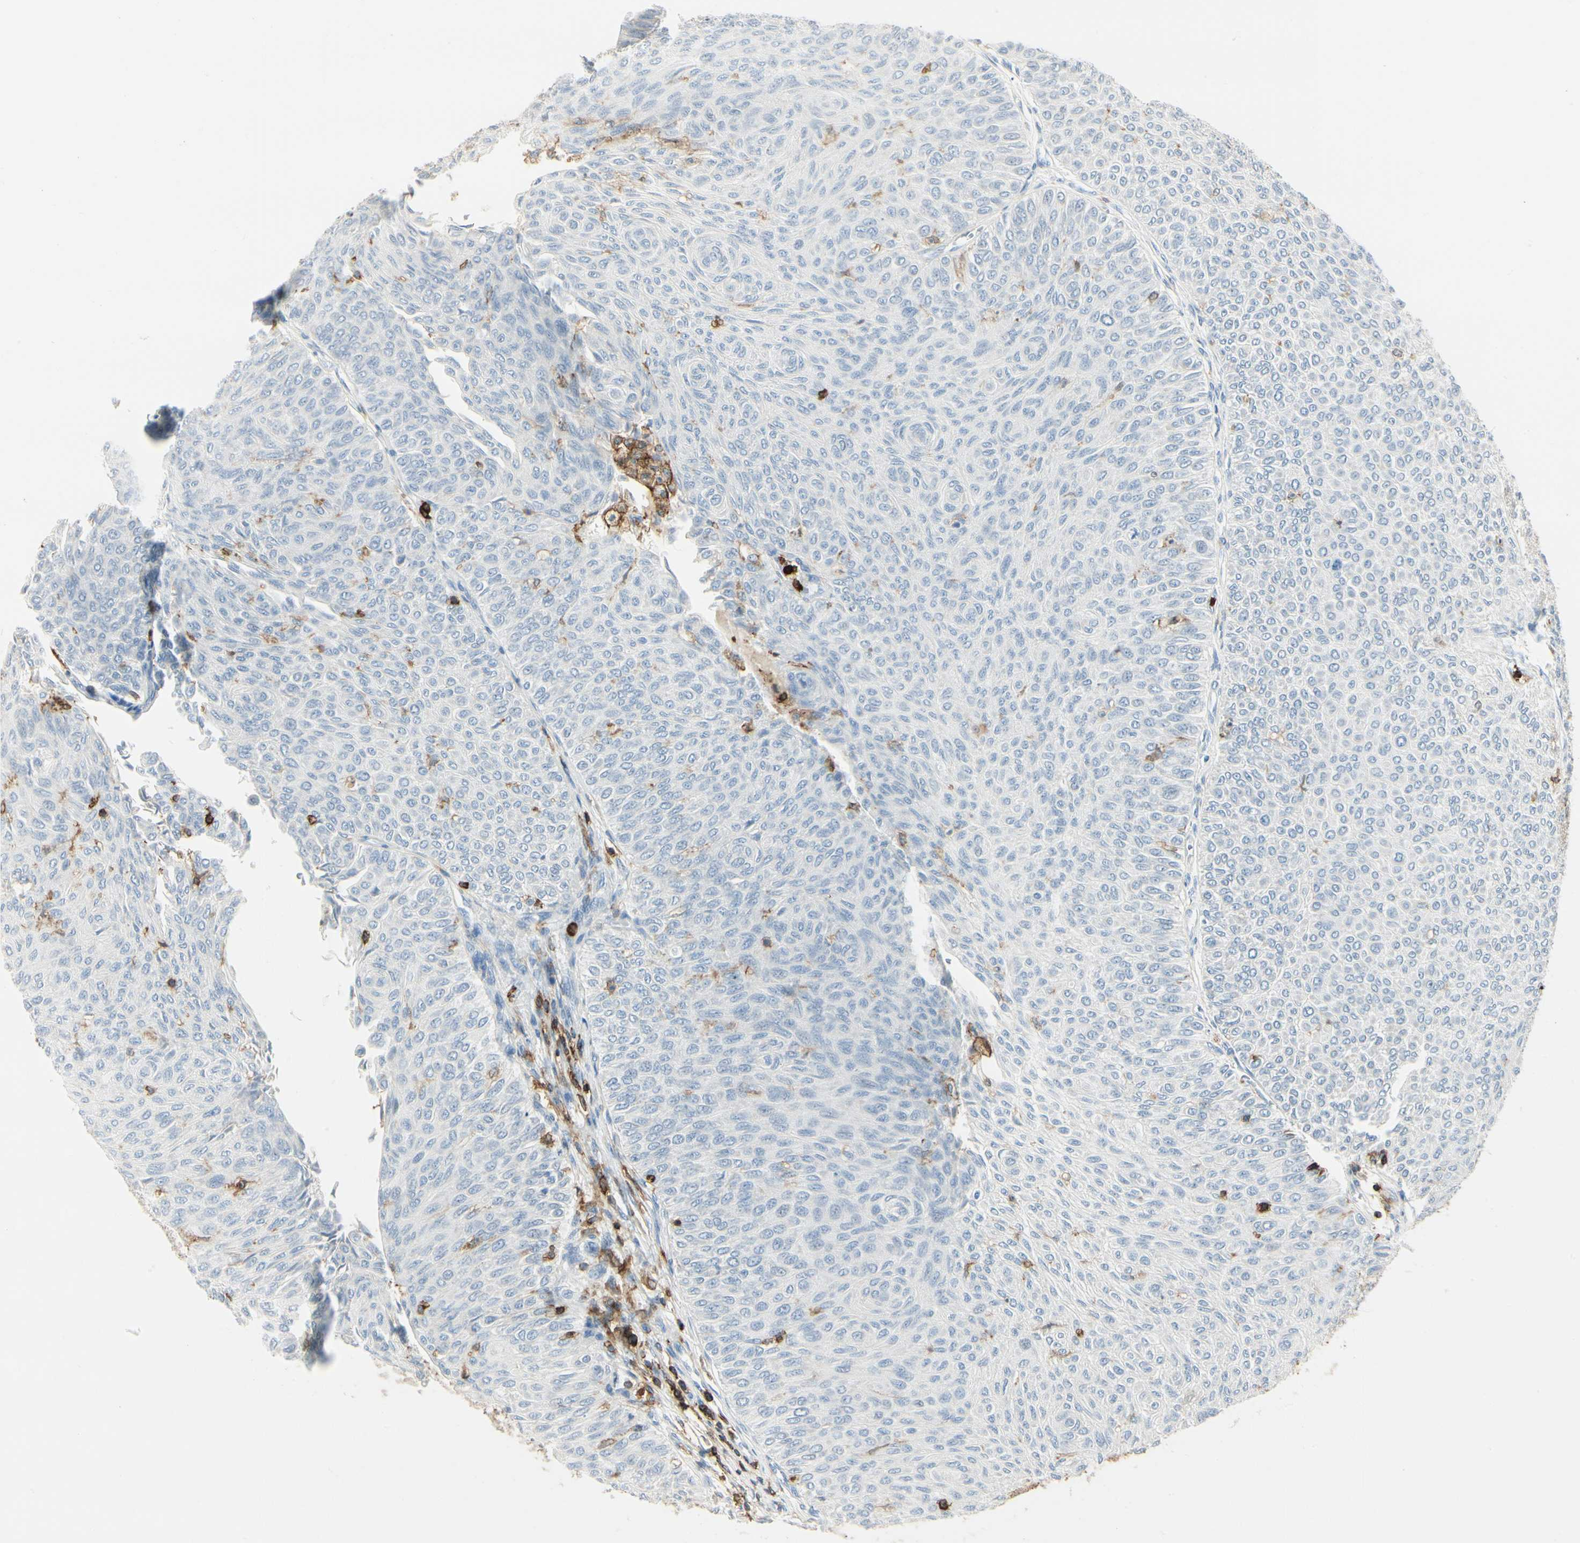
{"staining": {"intensity": "negative", "quantity": "none", "location": "none"}, "tissue": "urothelial cancer", "cell_type": "Tumor cells", "image_type": "cancer", "snomed": [{"axis": "morphology", "description": "Urothelial carcinoma, Low grade"}, {"axis": "topography", "description": "Urinary bladder"}], "caption": "Immunohistochemistry of human urothelial cancer shows no positivity in tumor cells.", "gene": "ITGB2", "patient": {"sex": "male", "age": 78}}